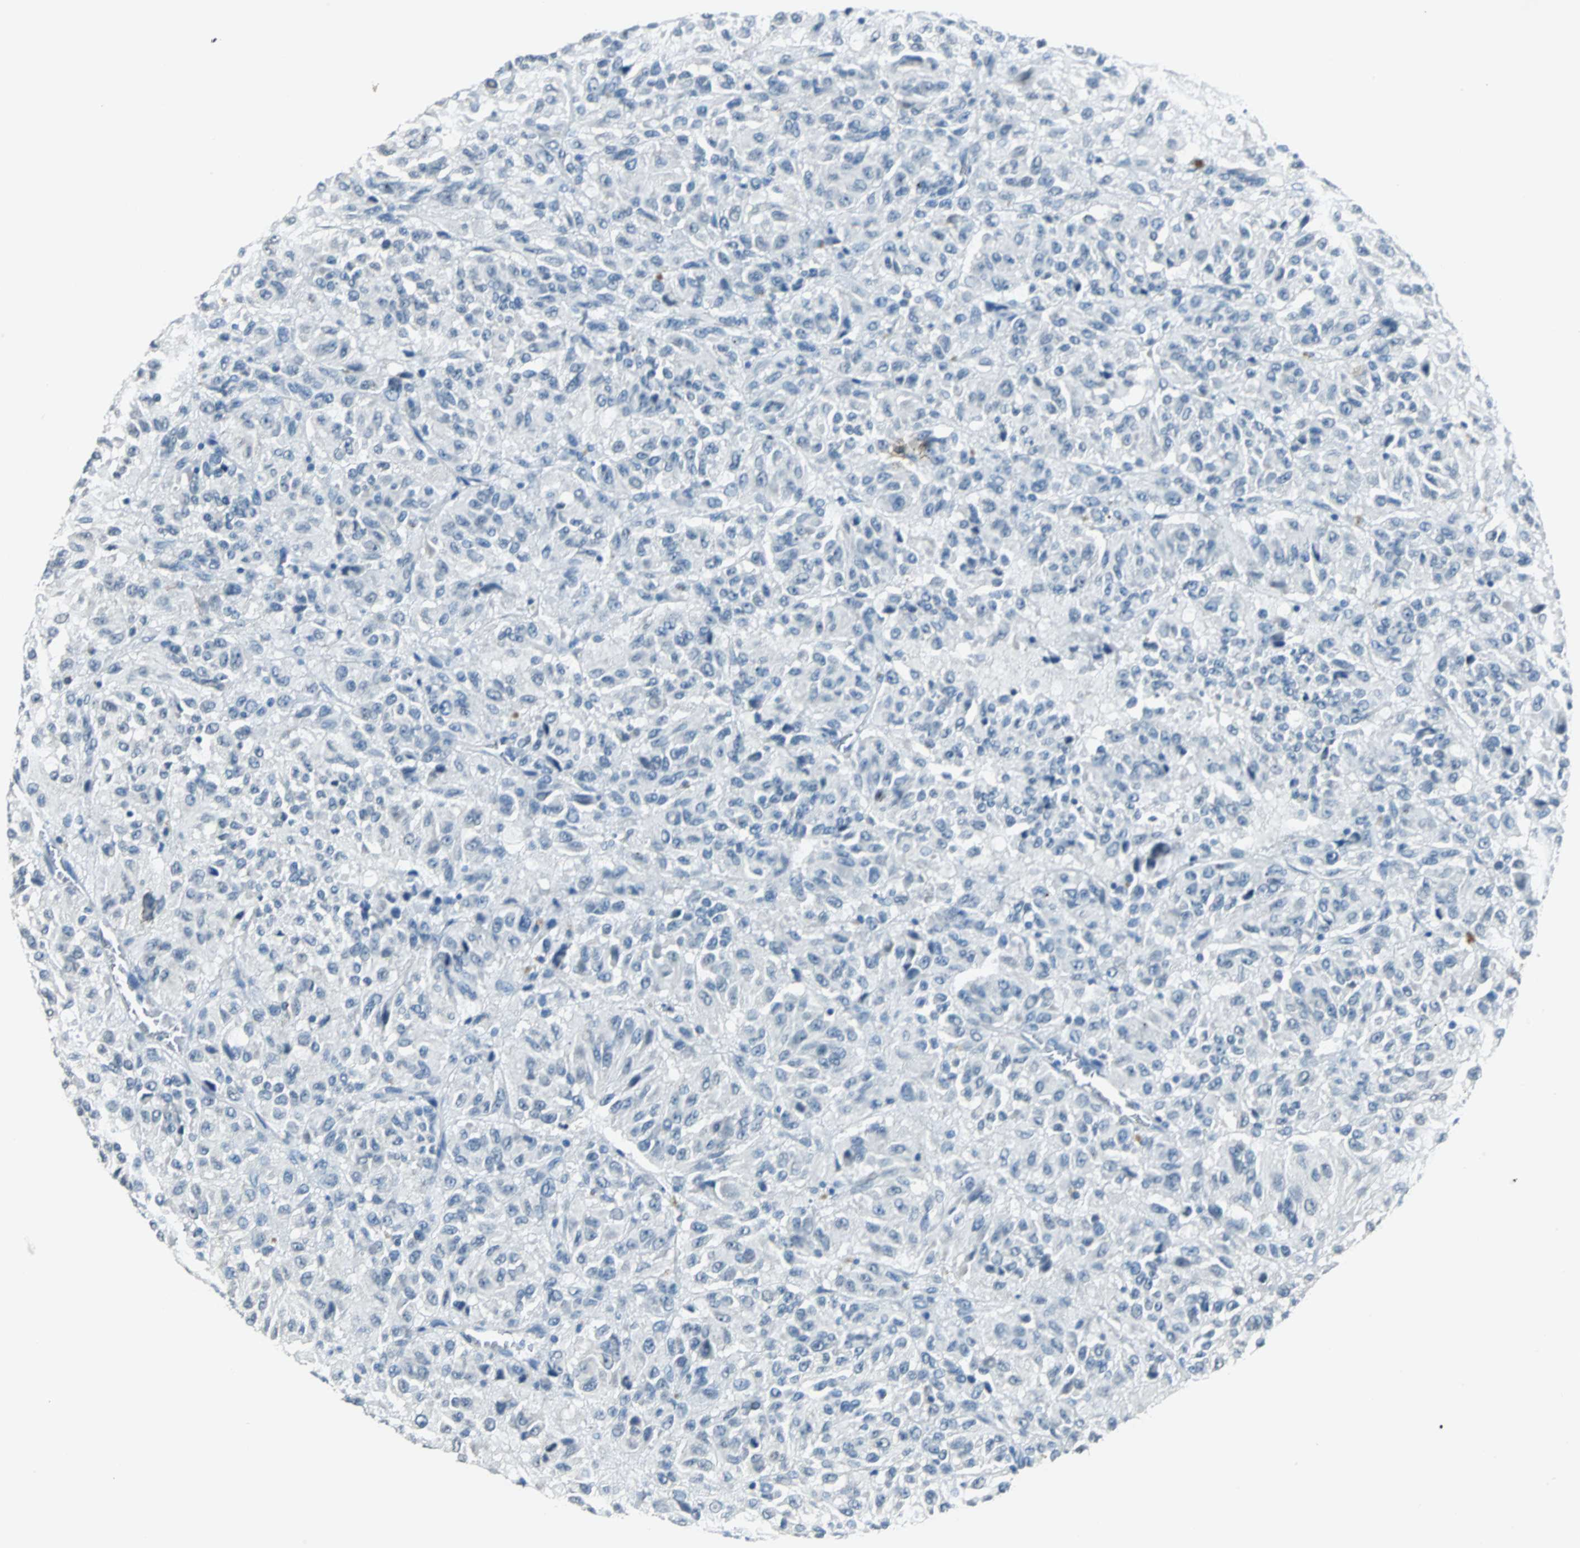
{"staining": {"intensity": "negative", "quantity": "none", "location": "none"}, "tissue": "melanoma", "cell_type": "Tumor cells", "image_type": "cancer", "snomed": [{"axis": "morphology", "description": "Malignant melanoma, Metastatic site"}, {"axis": "topography", "description": "Lung"}], "caption": "There is no significant positivity in tumor cells of malignant melanoma (metastatic site).", "gene": "MUC7", "patient": {"sex": "male", "age": 64}}